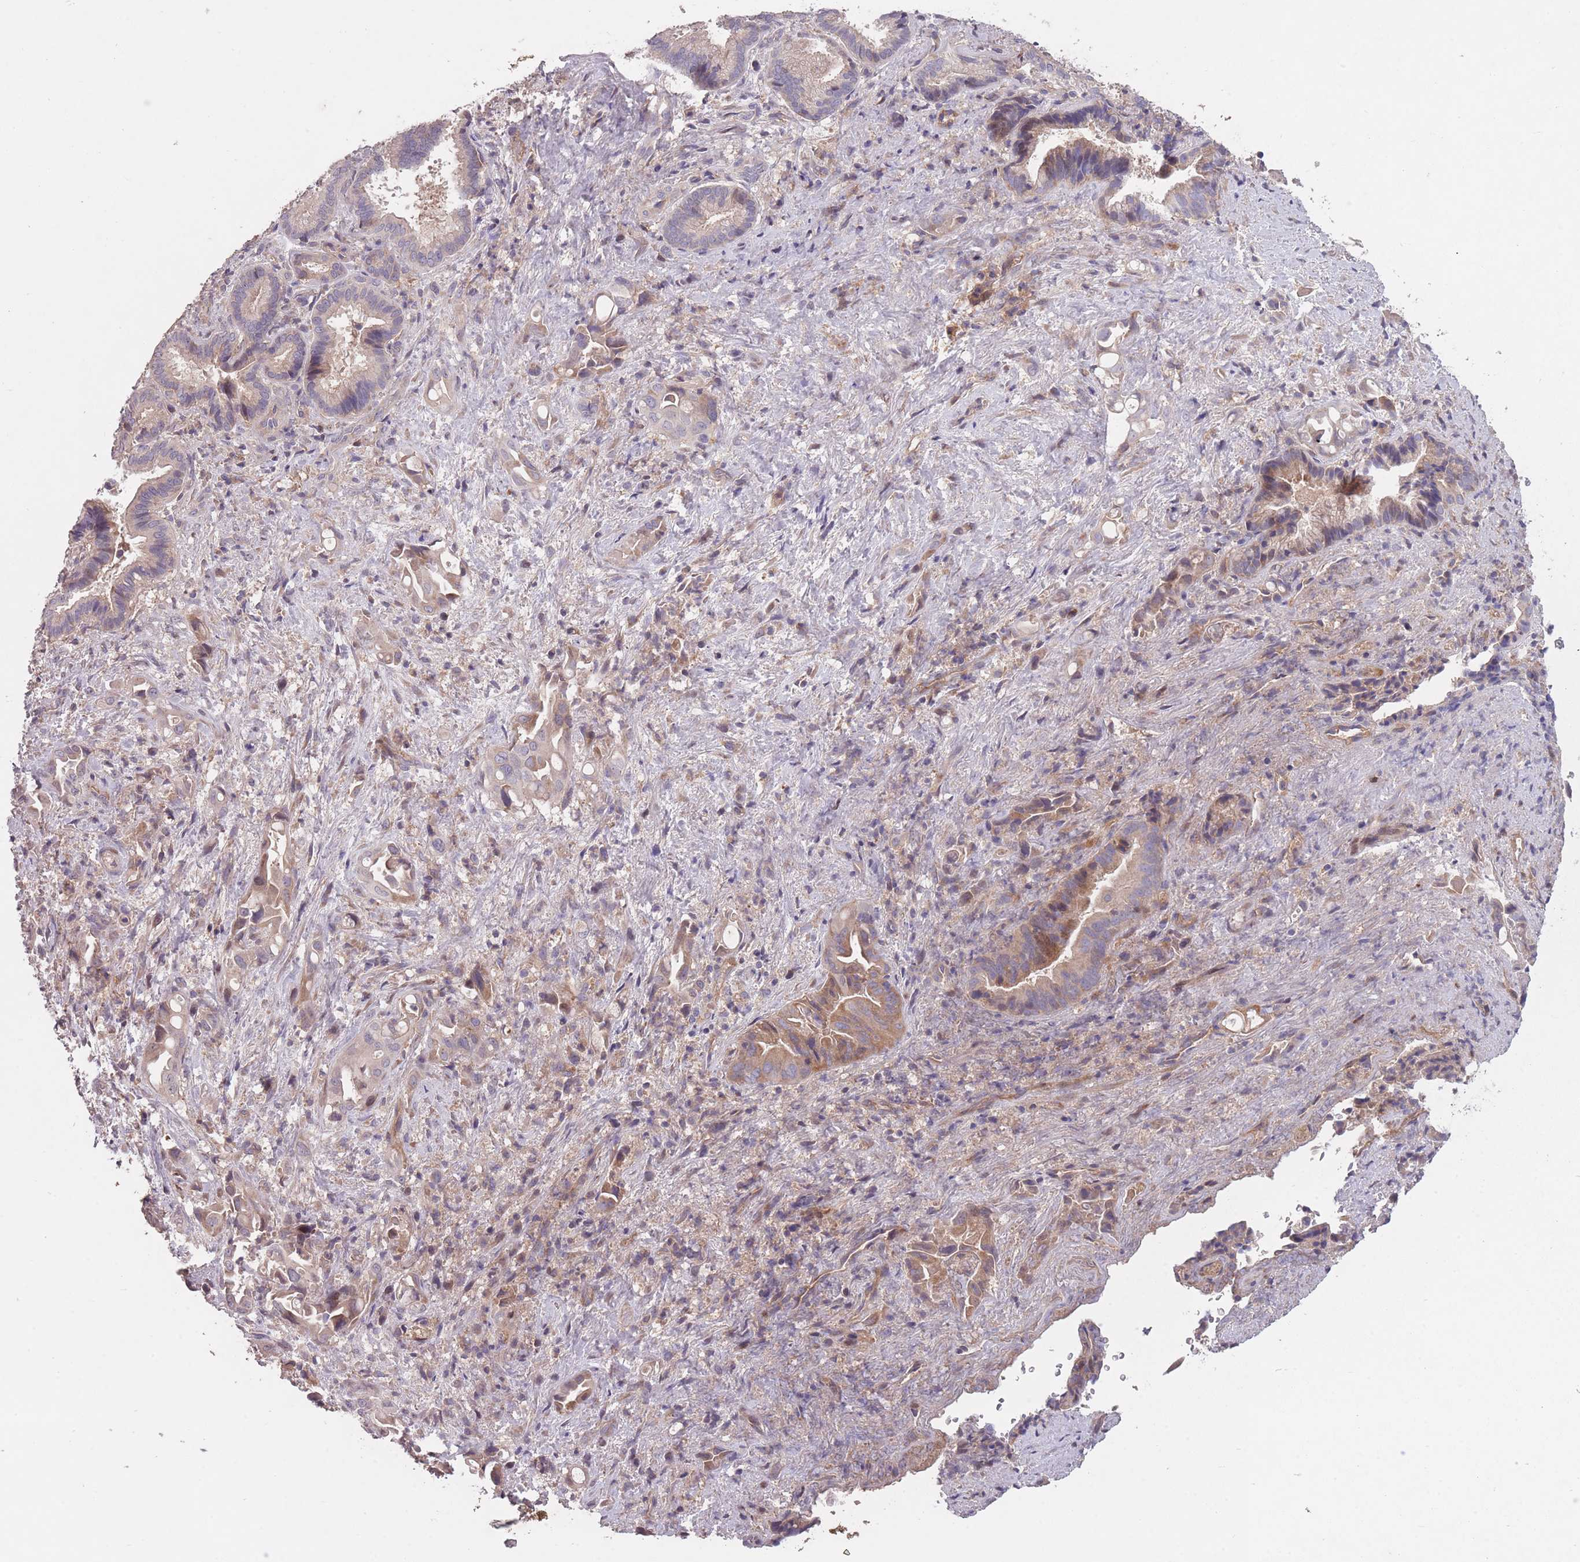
{"staining": {"intensity": "weak", "quantity": "<25%", "location": "cytoplasmic/membranous"}, "tissue": "liver cancer", "cell_type": "Tumor cells", "image_type": "cancer", "snomed": [{"axis": "morphology", "description": "Cholangiocarcinoma"}, {"axis": "topography", "description": "Liver"}], "caption": "Immunohistochemistry of human liver cholangiocarcinoma reveals no positivity in tumor cells.", "gene": "OR2V2", "patient": {"sex": "female", "age": 68}}